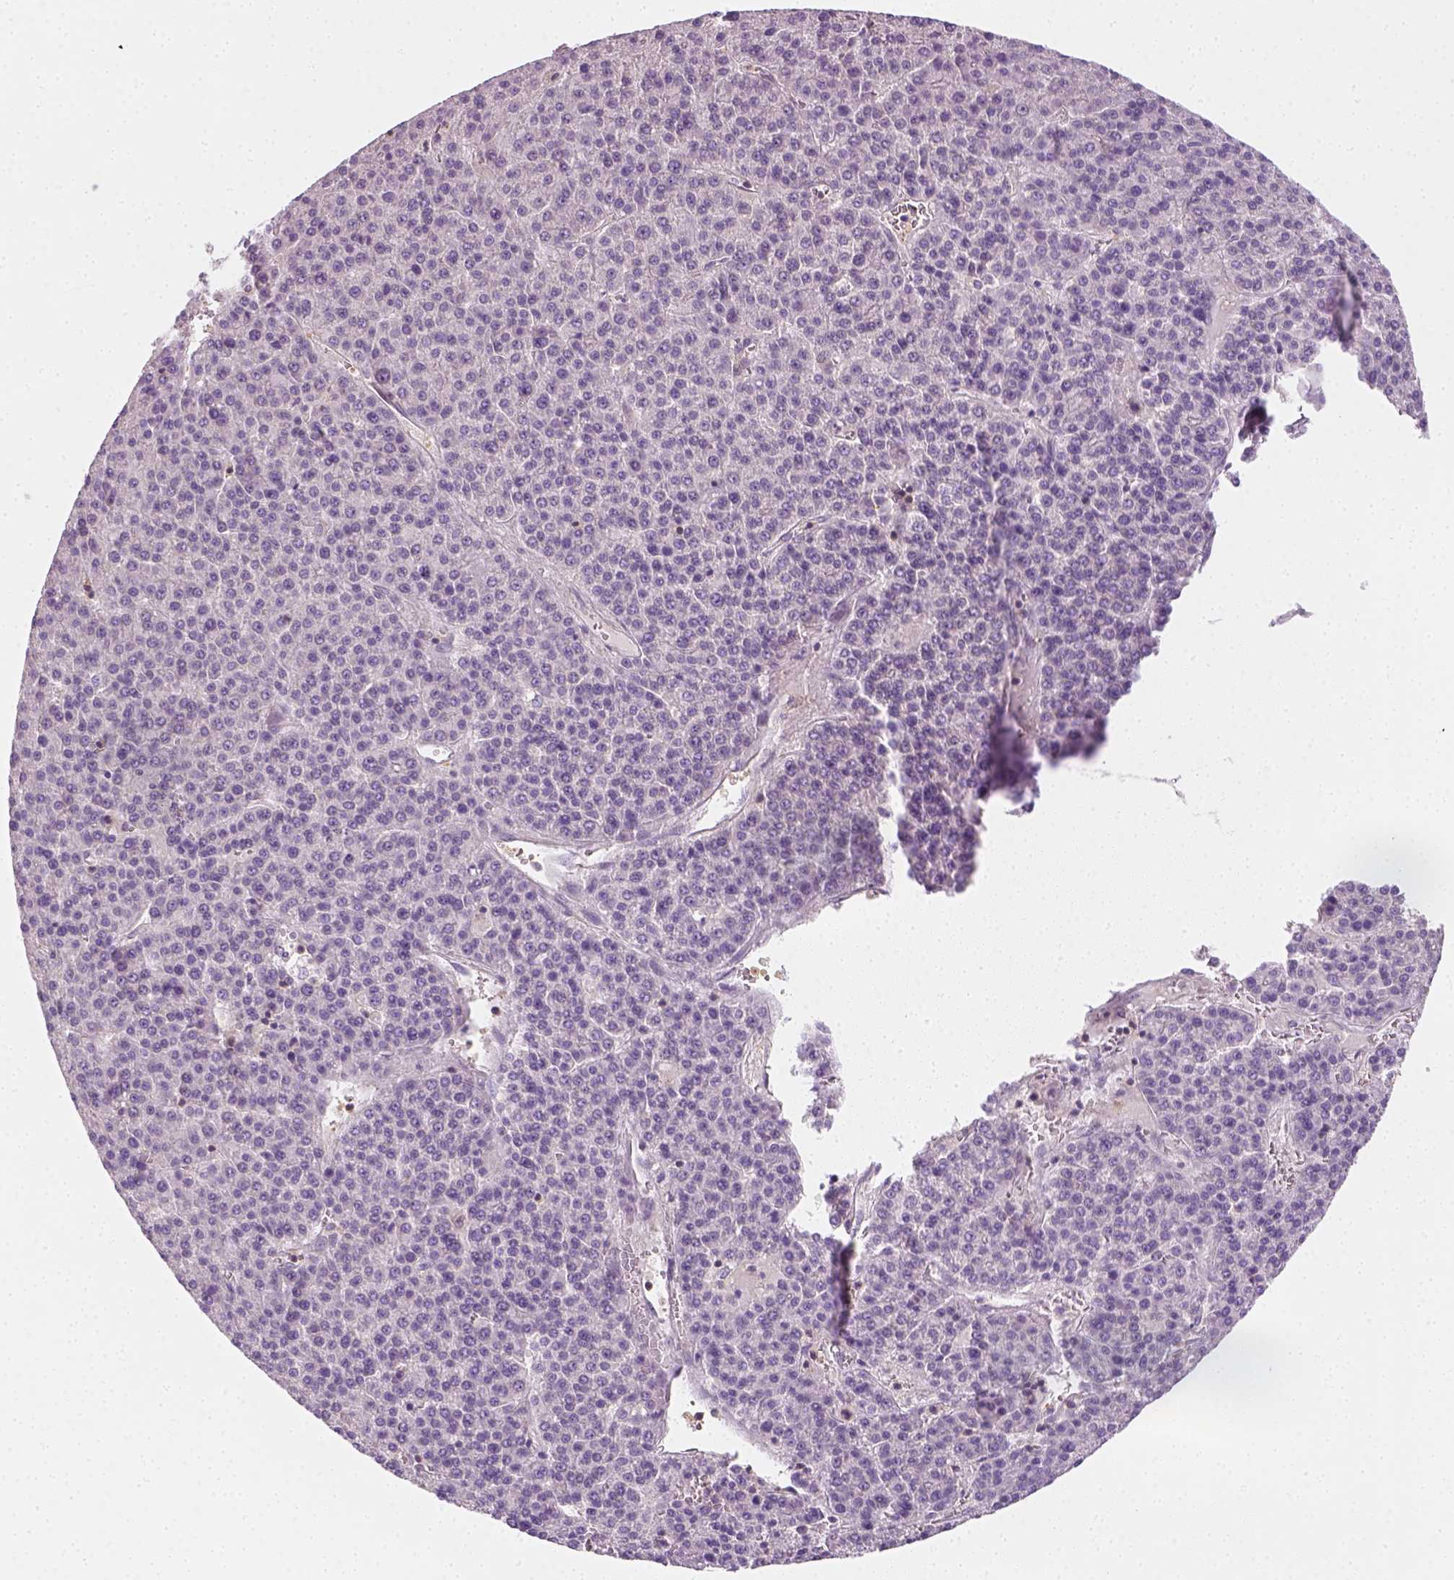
{"staining": {"intensity": "negative", "quantity": "none", "location": "none"}, "tissue": "liver cancer", "cell_type": "Tumor cells", "image_type": "cancer", "snomed": [{"axis": "morphology", "description": "Carcinoma, Hepatocellular, NOS"}, {"axis": "topography", "description": "Liver"}], "caption": "Tumor cells show no significant positivity in liver hepatocellular carcinoma.", "gene": "EPHB1", "patient": {"sex": "female", "age": 58}}